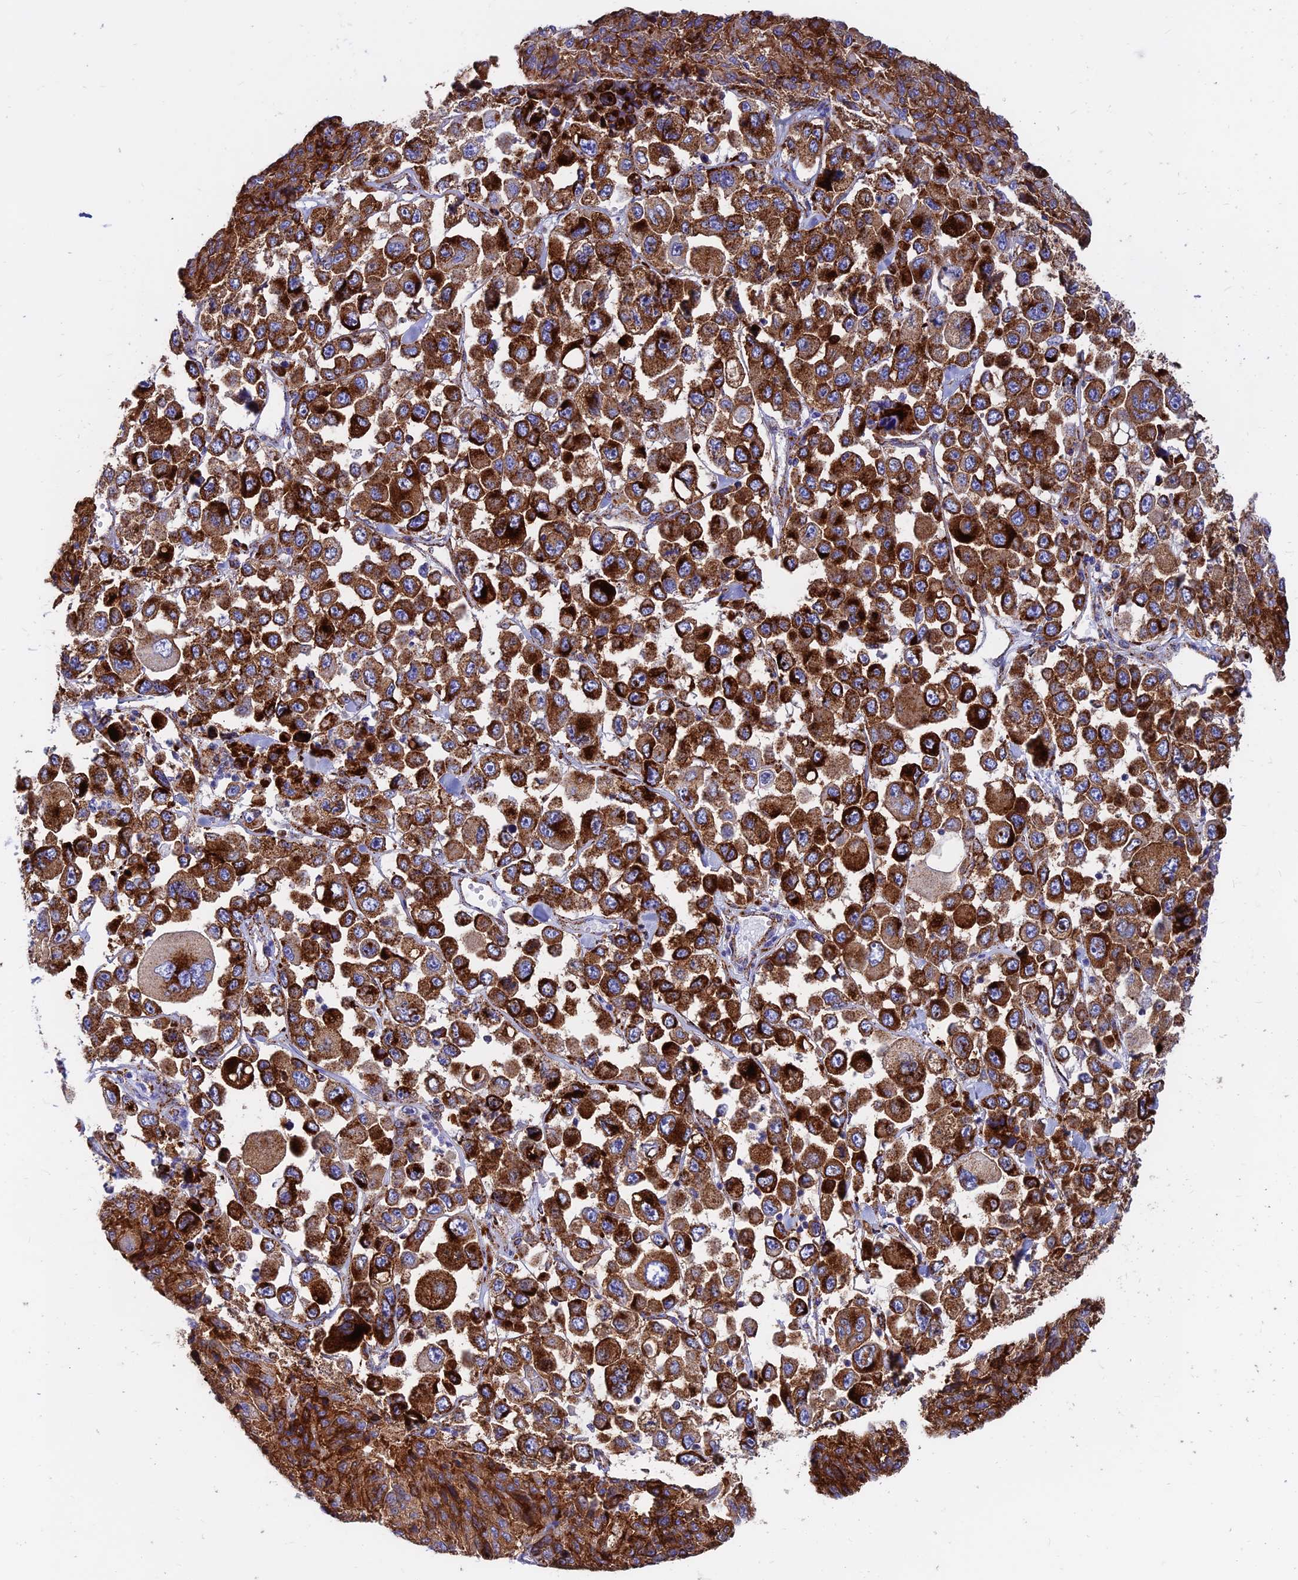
{"staining": {"intensity": "strong", "quantity": ">75%", "location": "cytoplasmic/membranous"}, "tissue": "melanoma", "cell_type": "Tumor cells", "image_type": "cancer", "snomed": [{"axis": "morphology", "description": "Malignant melanoma, Metastatic site"}, {"axis": "topography", "description": "Lymph node"}], "caption": "Immunohistochemical staining of human melanoma shows high levels of strong cytoplasmic/membranous staining in approximately >75% of tumor cells. The staining was performed using DAB (3,3'-diaminobenzidine) to visualize the protein expression in brown, while the nuclei were stained in blue with hematoxylin (Magnification: 20x).", "gene": "SPNS1", "patient": {"sex": "female", "age": 54}}